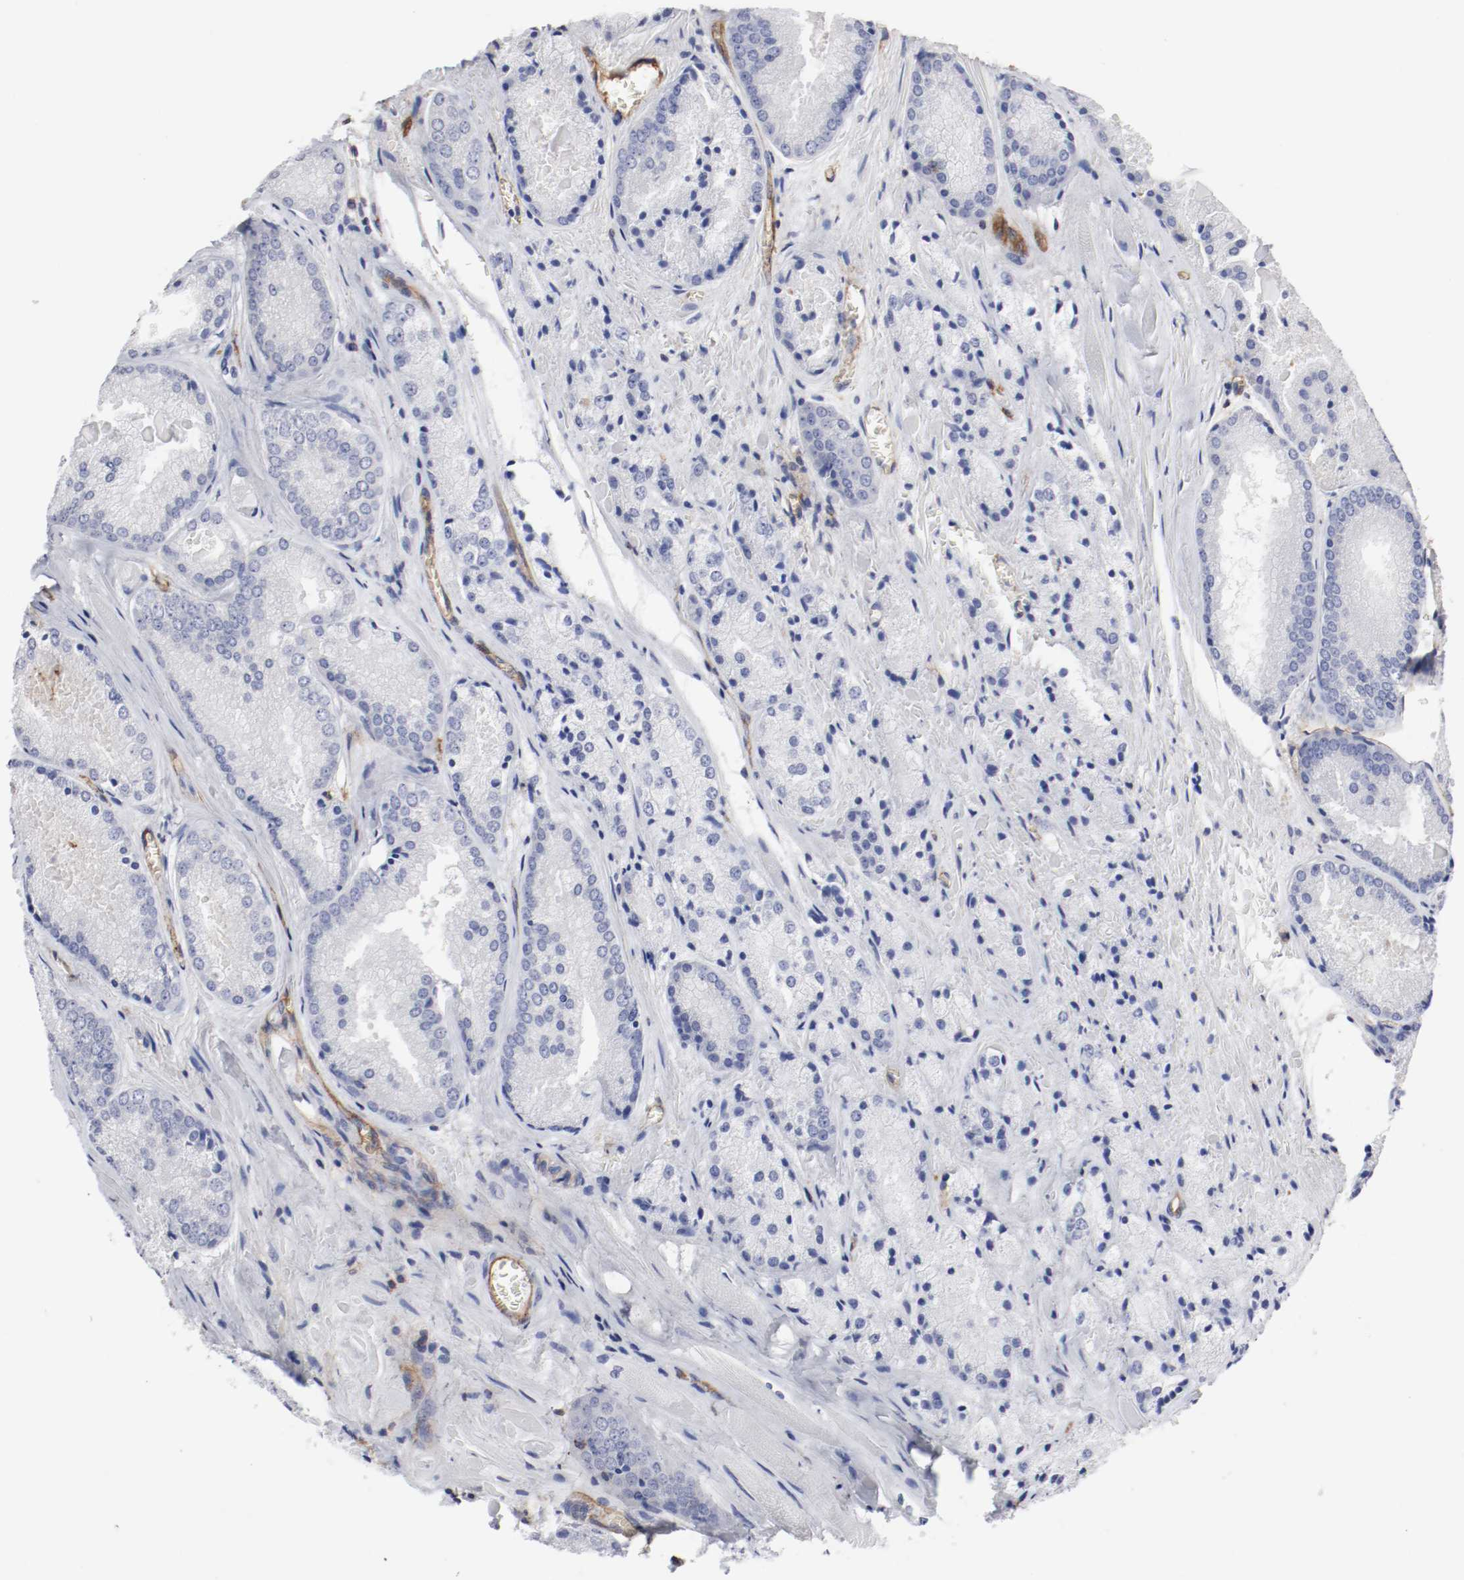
{"staining": {"intensity": "negative", "quantity": "none", "location": "none"}, "tissue": "prostate cancer", "cell_type": "Tumor cells", "image_type": "cancer", "snomed": [{"axis": "morphology", "description": "Adenocarcinoma, Low grade"}, {"axis": "topography", "description": "Prostate"}], "caption": "Tumor cells show no significant positivity in prostate cancer (low-grade adenocarcinoma).", "gene": "IFITM1", "patient": {"sex": "male", "age": 64}}